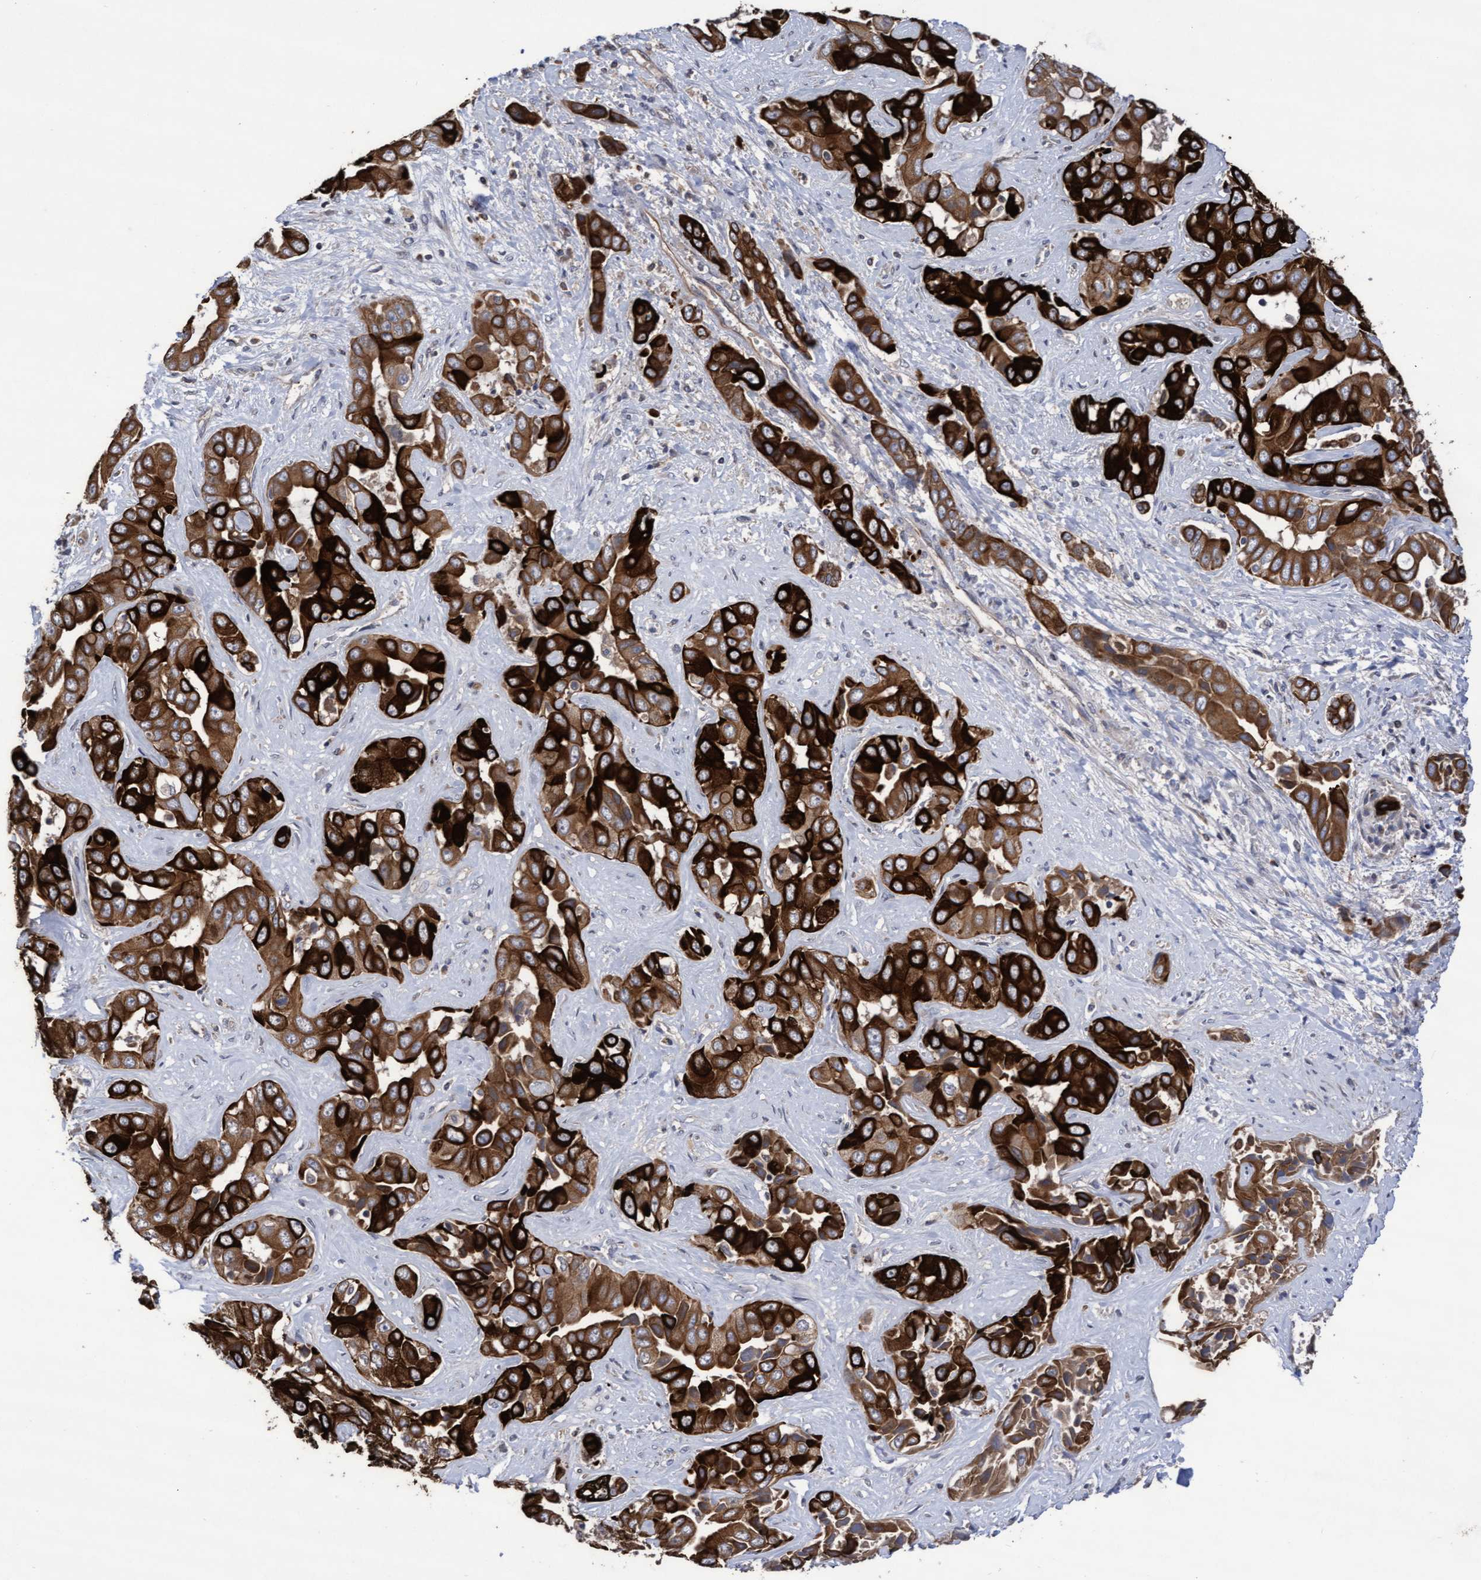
{"staining": {"intensity": "strong", "quantity": ">75%", "location": "cytoplasmic/membranous"}, "tissue": "liver cancer", "cell_type": "Tumor cells", "image_type": "cancer", "snomed": [{"axis": "morphology", "description": "Cholangiocarcinoma"}, {"axis": "topography", "description": "Liver"}], "caption": "Protein positivity by IHC displays strong cytoplasmic/membranous expression in about >75% of tumor cells in cholangiocarcinoma (liver).", "gene": "KRT24", "patient": {"sex": "female", "age": 52}}